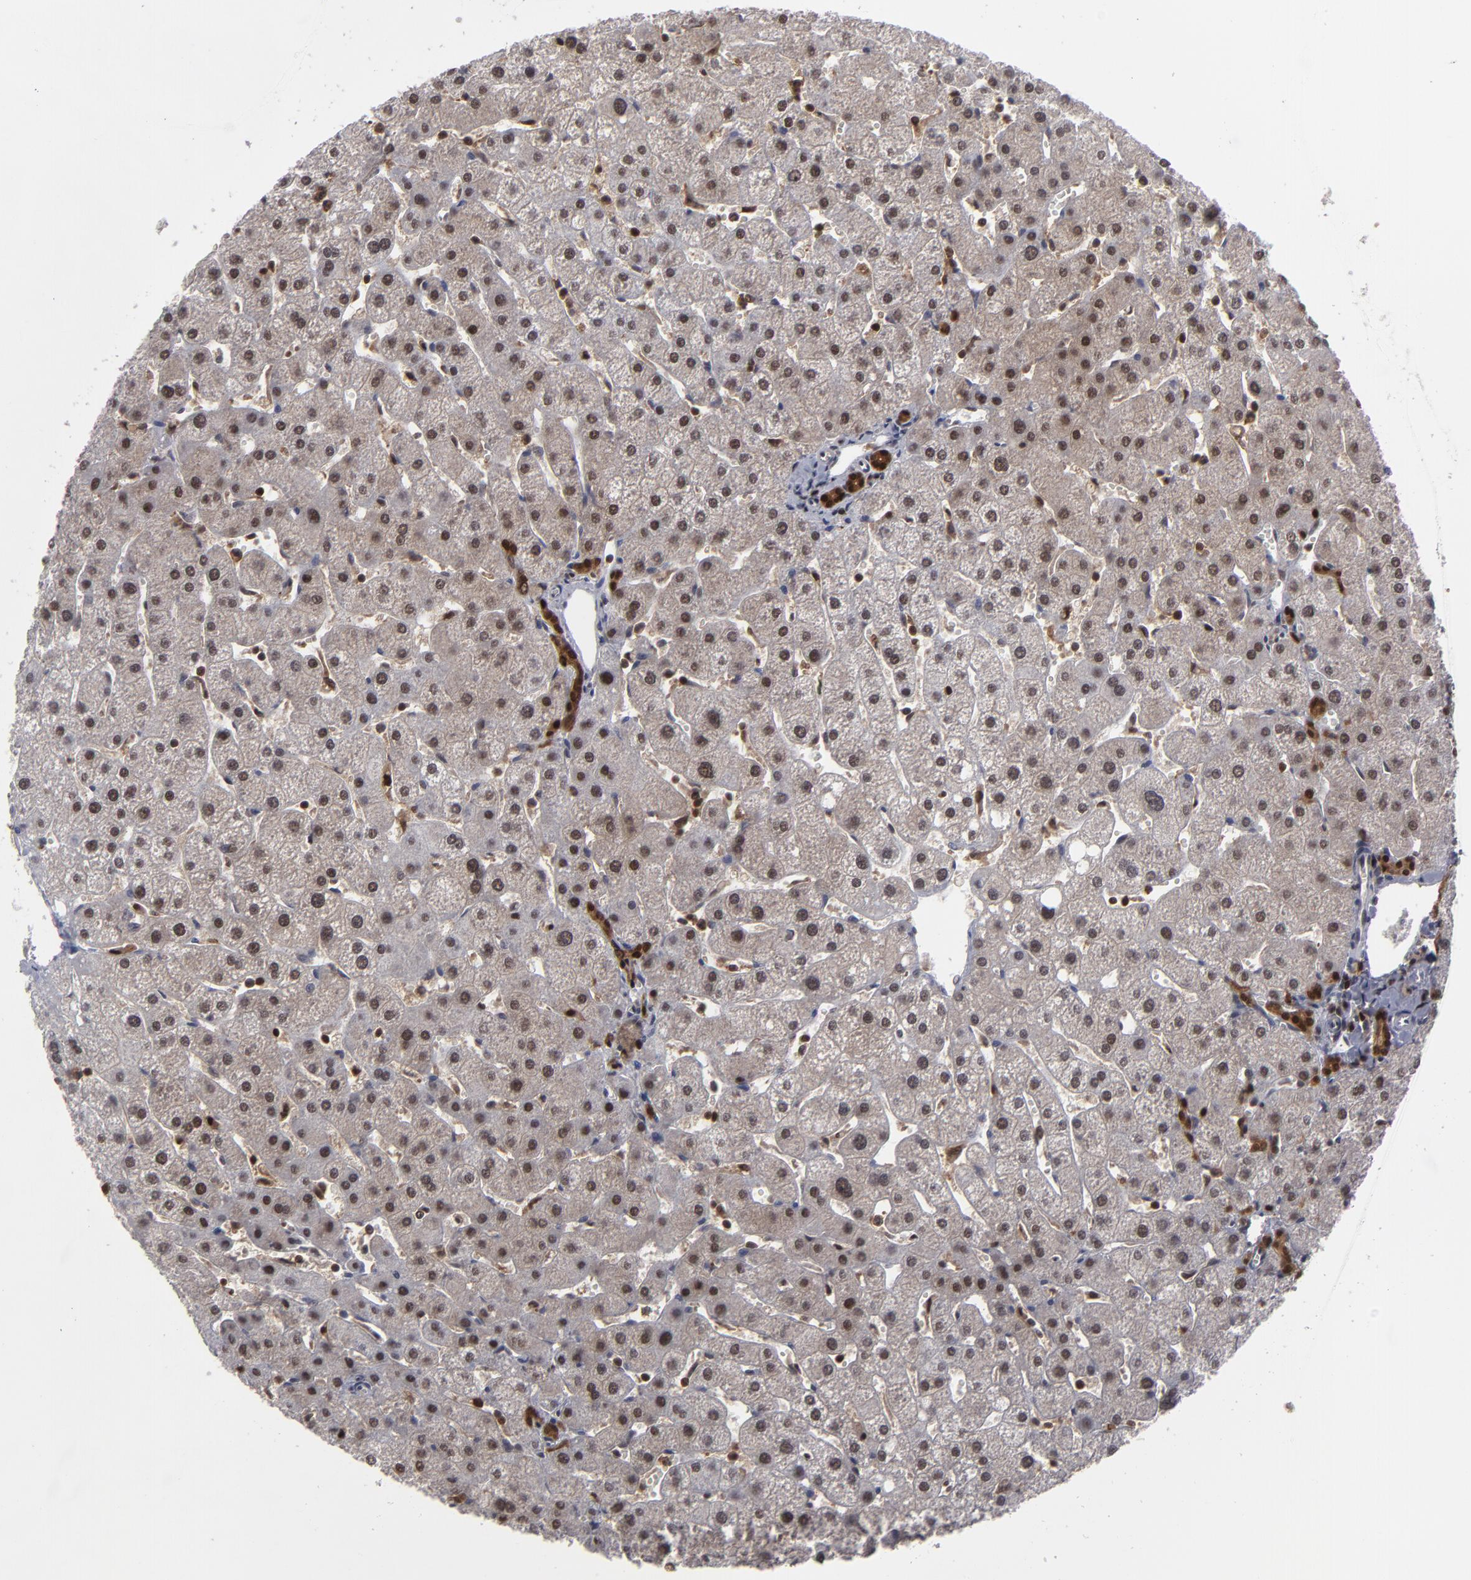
{"staining": {"intensity": "moderate", "quantity": ">75%", "location": "cytoplasmic/membranous,nuclear"}, "tissue": "liver", "cell_type": "Cholangiocytes", "image_type": "normal", "snomed": [{"axis": "morphology", "description": "Normal tissue, NOS"}, {"axis": "topography", "description": "Liver"}], "caption": "High-power microscopy captured an immunohistochemistry histopathology image of normal liver, revealing moderate cytoplasmic/membranous,nuclear positivity in approximately >75% of cholangiocytes. (DAB IHC with brightfield microscopy, high magnification).", "gene": "GSR", "patient": {"sex": "male", "age": 67}}